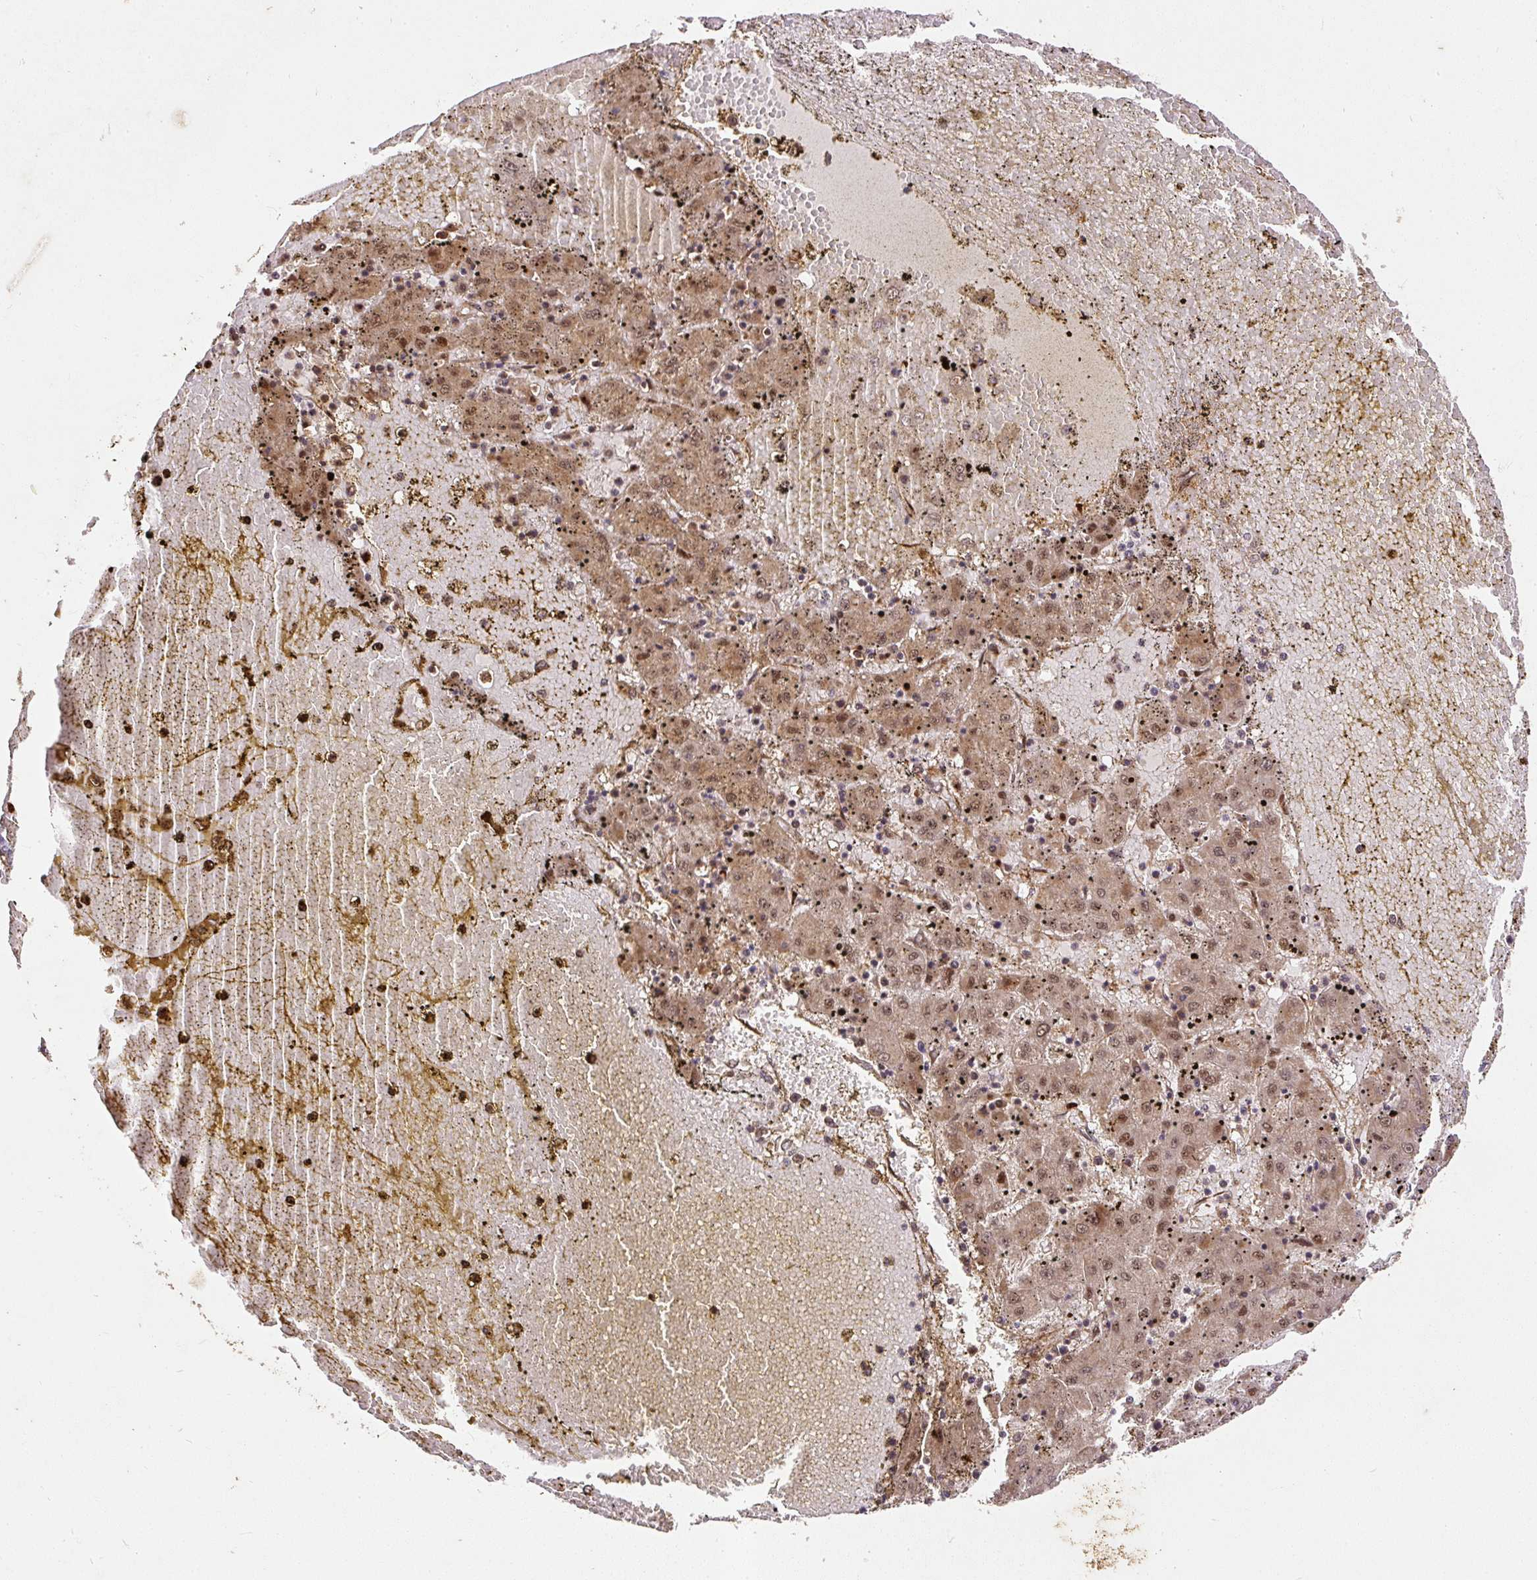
{"staining": {"intensity": "moderate", "quantity": ">75%", "location": "nuclear"}, "tissue": "liver cancer", "cell_type": "Tumor cells", "image_type": "cancer", "snomed": [{"axis": "morphology", "description": "Carcinoma, Hepatocellular, NOS"}, {"axis": "topography", "description": "Liver"}], "caption": "Immunohistochemistry (DAB) staining of human liver cancer reveals moderate nuclear protein staining in approximately >75% of tumor cells.", "gene": "PSMD1", "patient": {"sex": "male", "age": 72}}